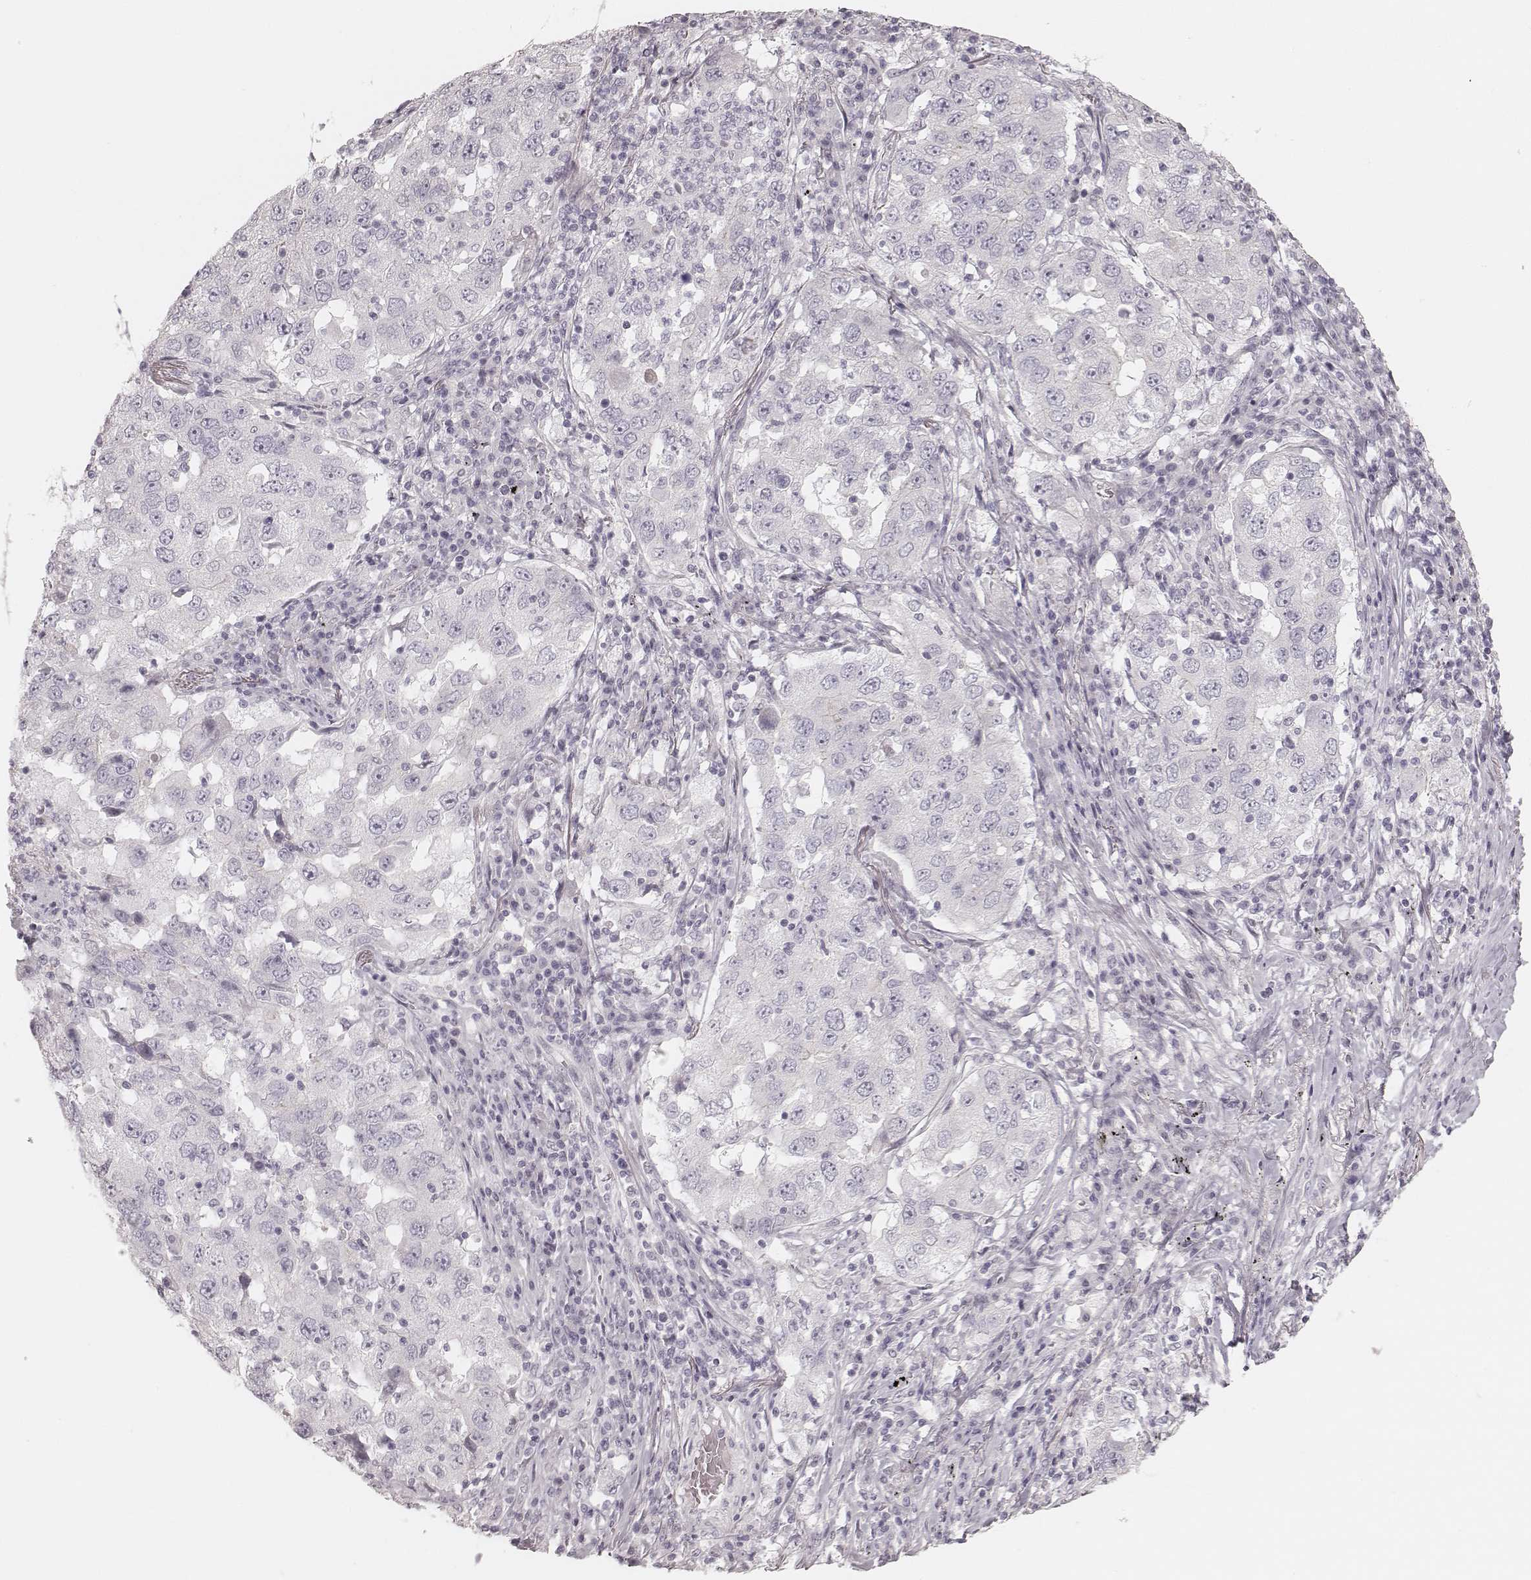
{"staining": {"intensity": "negative", "quantity": "none", "location": "none"}, "tissue": "lung cancer", "cell_type": "Tumor cells", "image_type": "cancer", "snomed": [{"axis": "morphology", "description": "Adenocarcinoma, NOS"}, {"axis": "topography", "description": "Lung"}], "caption": "Immunohistochemistry of lung cancer reveals no positivity in tumor cells.", "gene": "SPATA24", "patient": {"sex": "male", "age": 73}}